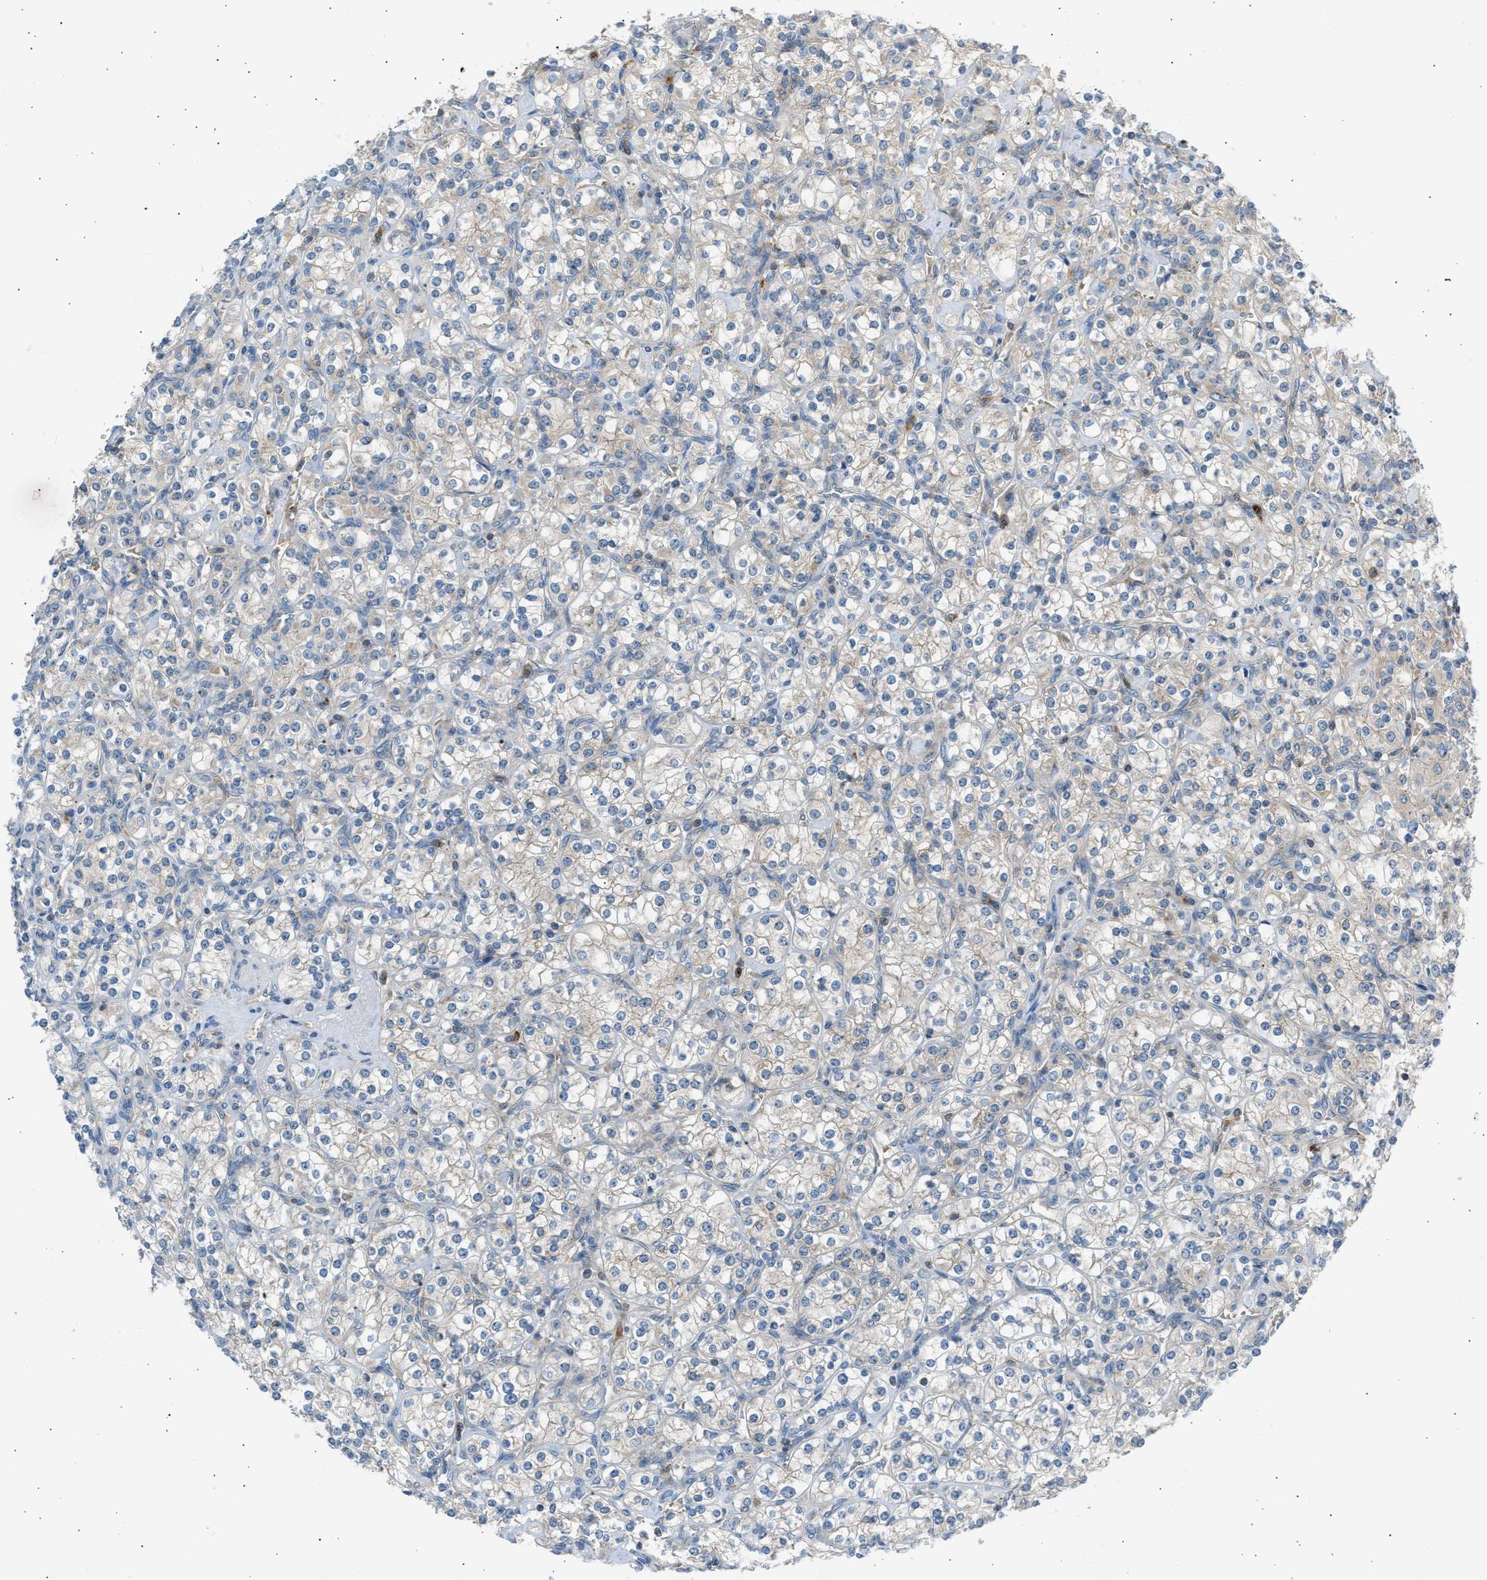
{"staining": {"intensity": "negative", "quantity": "none", "location": "none"}, "tissue": "renal cancer", "cell_type": "Tumor cells", "image_type": "cancer", "snomed": [{"axis": "morphology", "description": "Adenocarcinoma, NOS"}, {"axis": "topography", "description": "Kidney"}], "caption": "High magnification brightfield microscopy of renal adenocarcinoma stained with DAB (3,3'-diaminobenzidine) (brown) and counterstained with hematoxylin (blue): tumor cells show no significant positivity.", "gene": "TRIM50", "patient": {"sex": "male", "age": 77}}